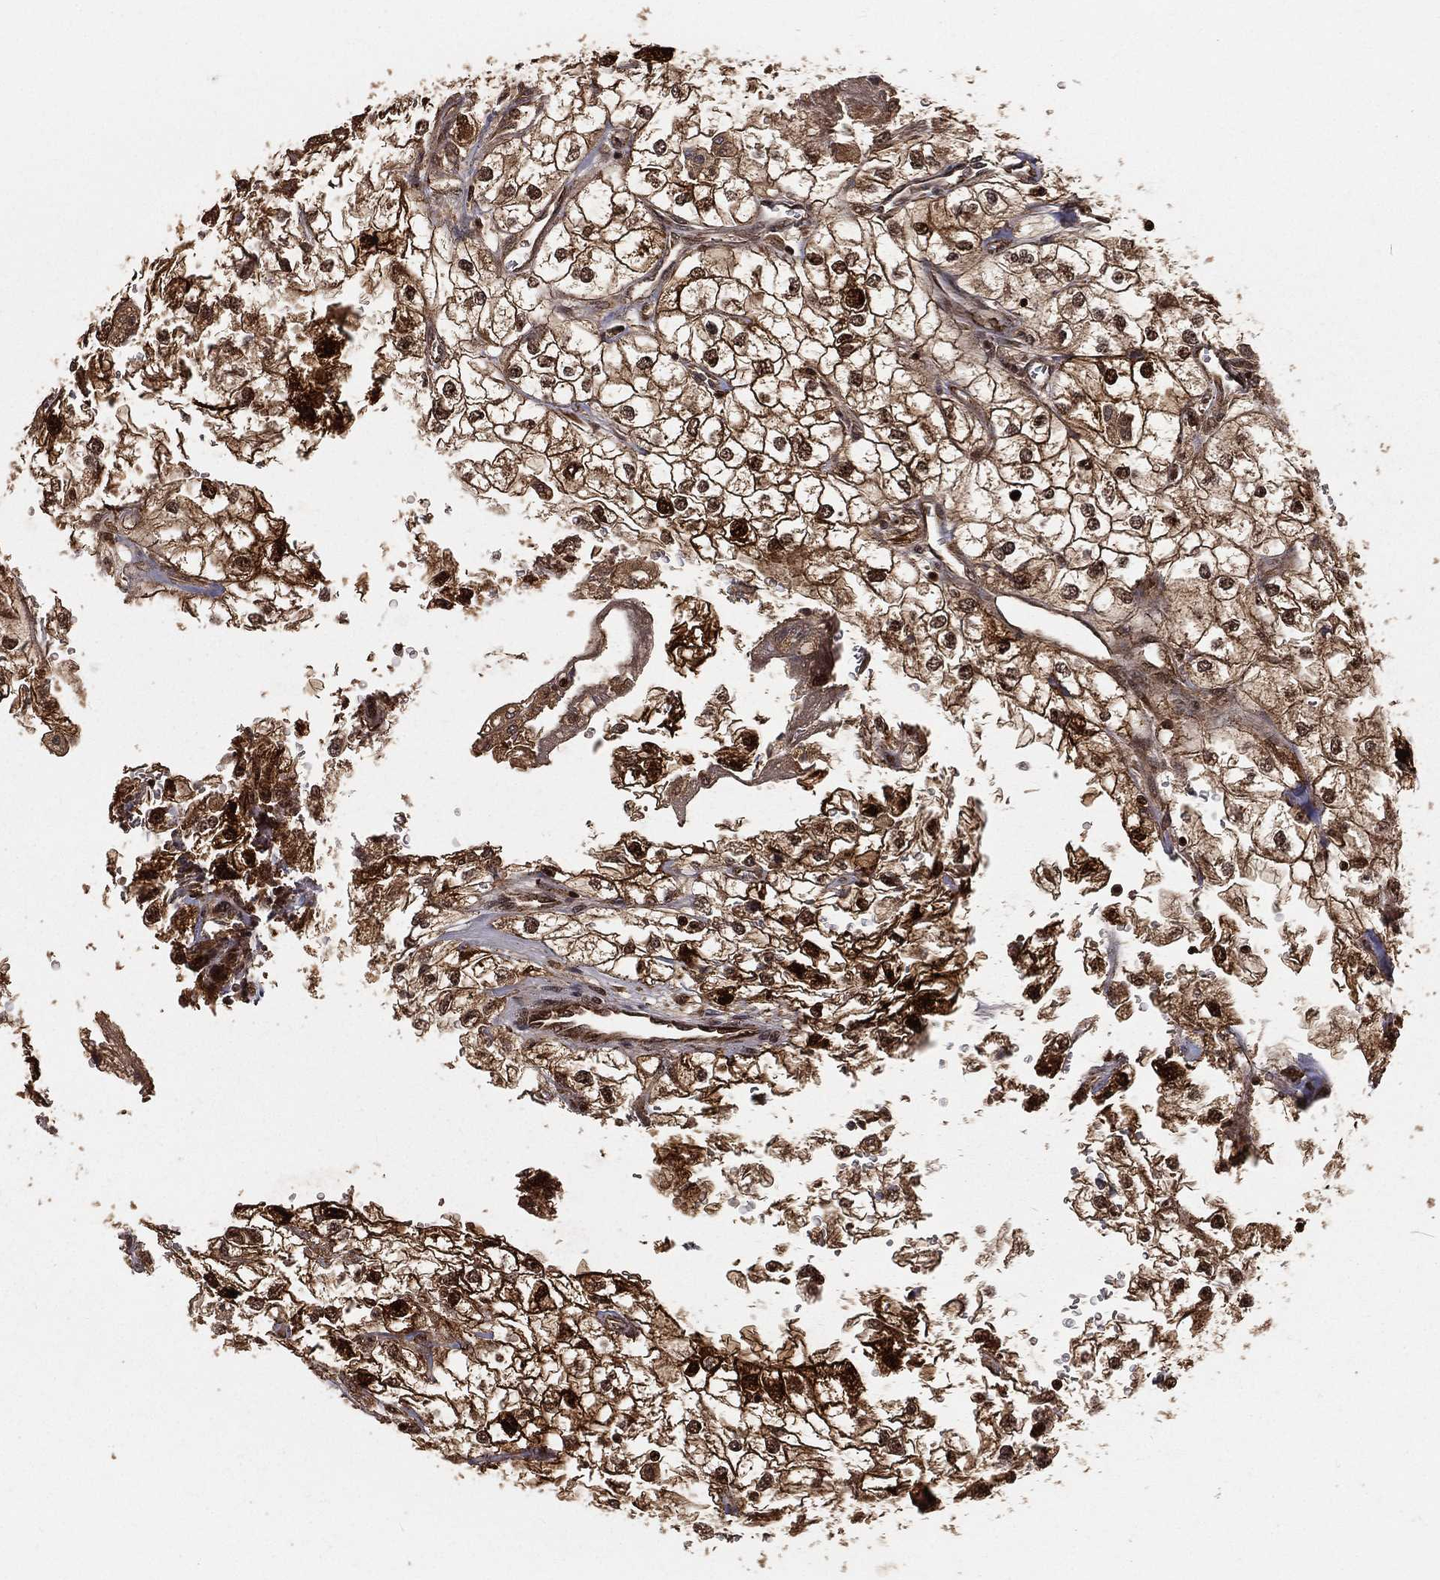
{"staining": {"intensity": "strong", "quantity": ">75%", "location": "cytoplasmic/membranous,nuclear"}, "tissue": "renal cancer", "cell_type": "Tumor cells", "image_type": "cancer", "snomed": [{"axis": "morphology", "description": "Adenocarcinoma, NOS"}, {"axis": "topography", "description": "Kidney"}], "caption": "Human renal cancer (adenocarcinoma) stained with a protein marker reveals strong staining in tumor cells.", "gene": "MAPK1", "patient": {"sex": "male", "age": 59}}